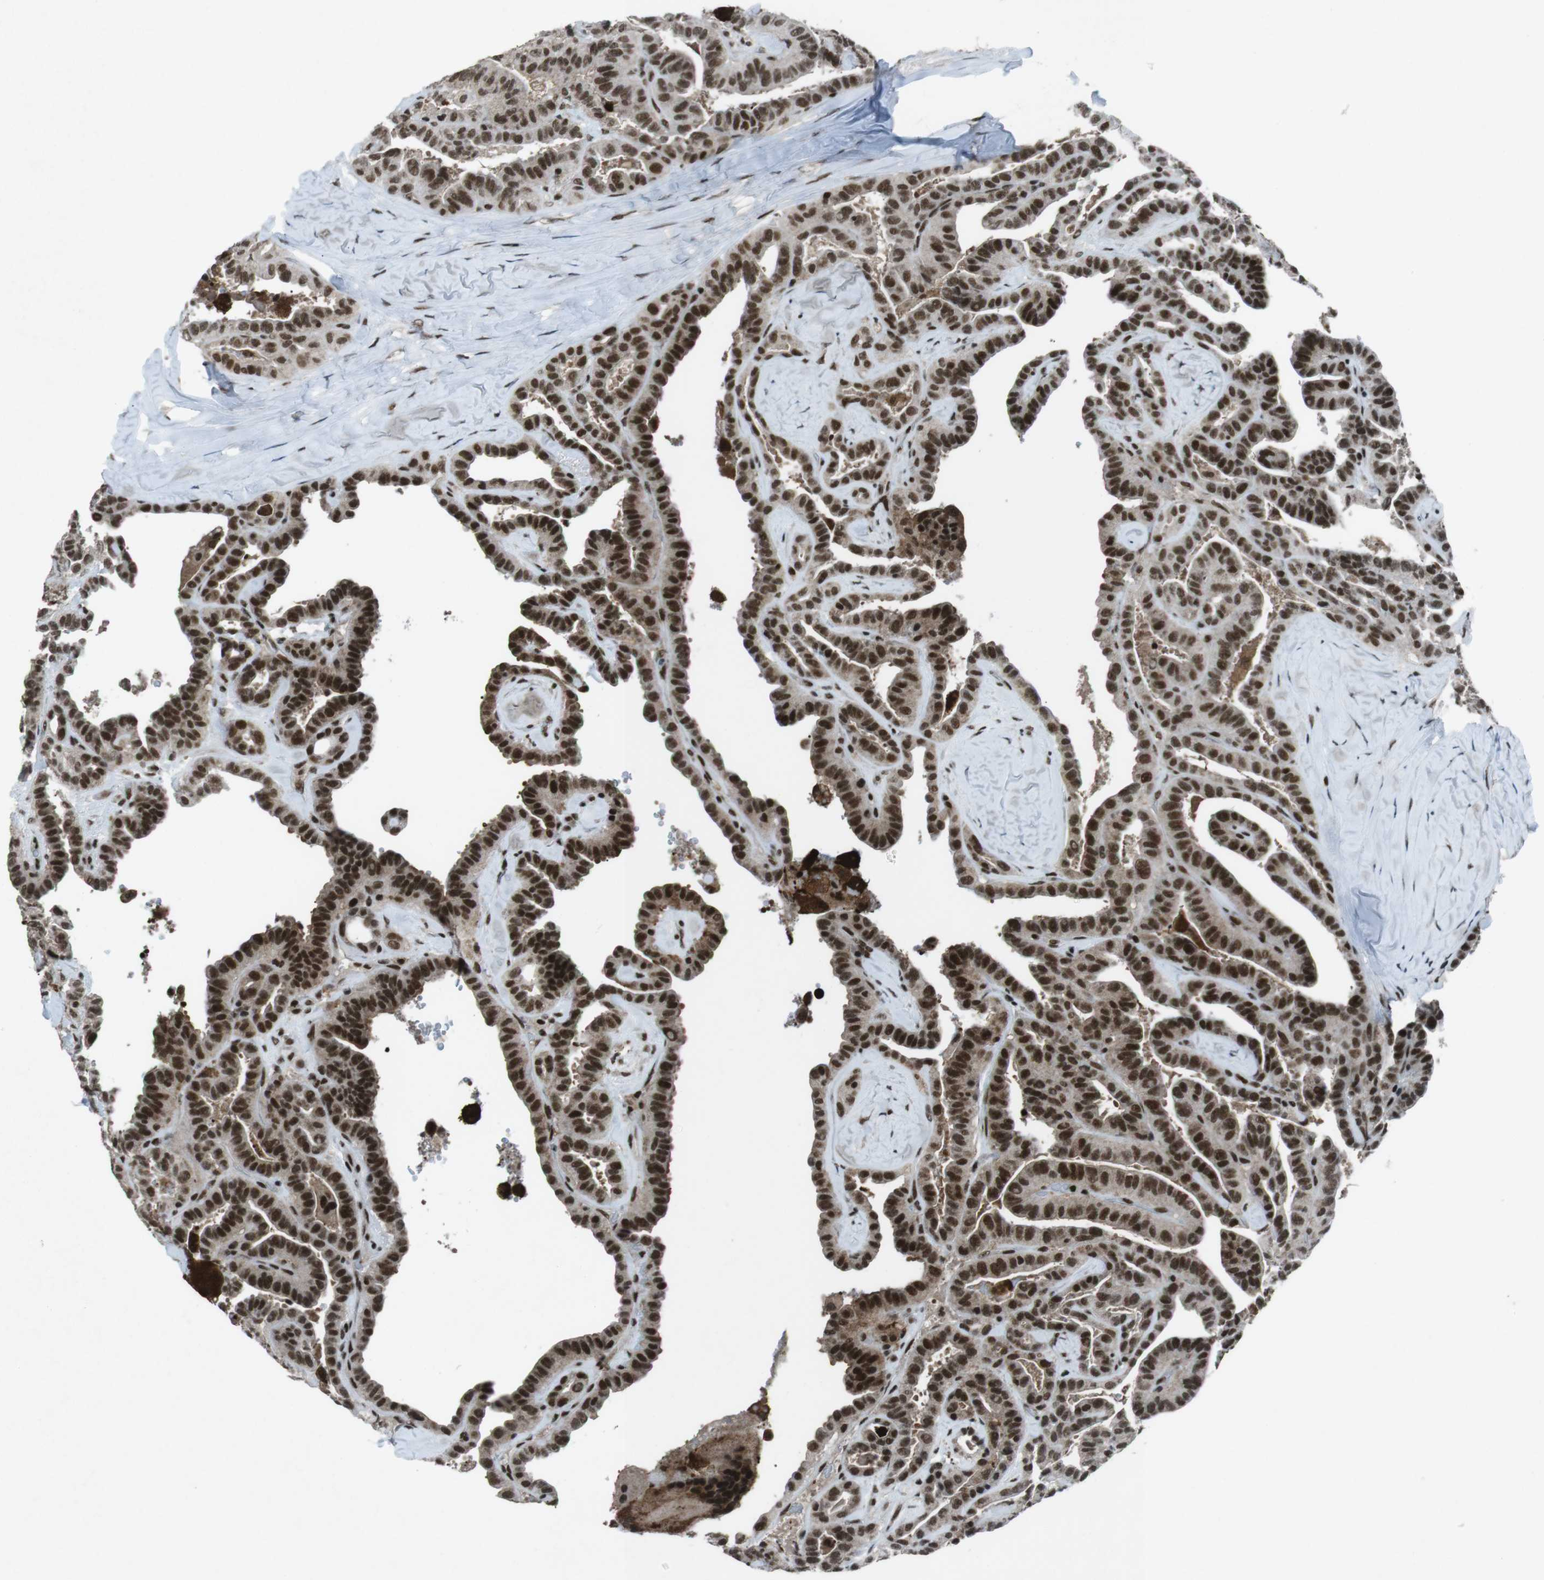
{"staining": {"intensity": "strong", "quantity": ">75%", "location": "nuclear"}, "tissue": "thyroid cancer", "cell_type": "Tumor cells", "image_type": "cancer", "snomed": [{"axis": "morphology", "description": "Papillary adenocarcinoma, NOS"}, {"axis": "topography", "description": "Thyroid gland"}], "caption": "Protein expression analysis of human thyroid cancer reveals strong nuclear positivity in about >75% of tumor cells.", "gene": "TAF1", "patient": {"sex": "male", "age": 77}}